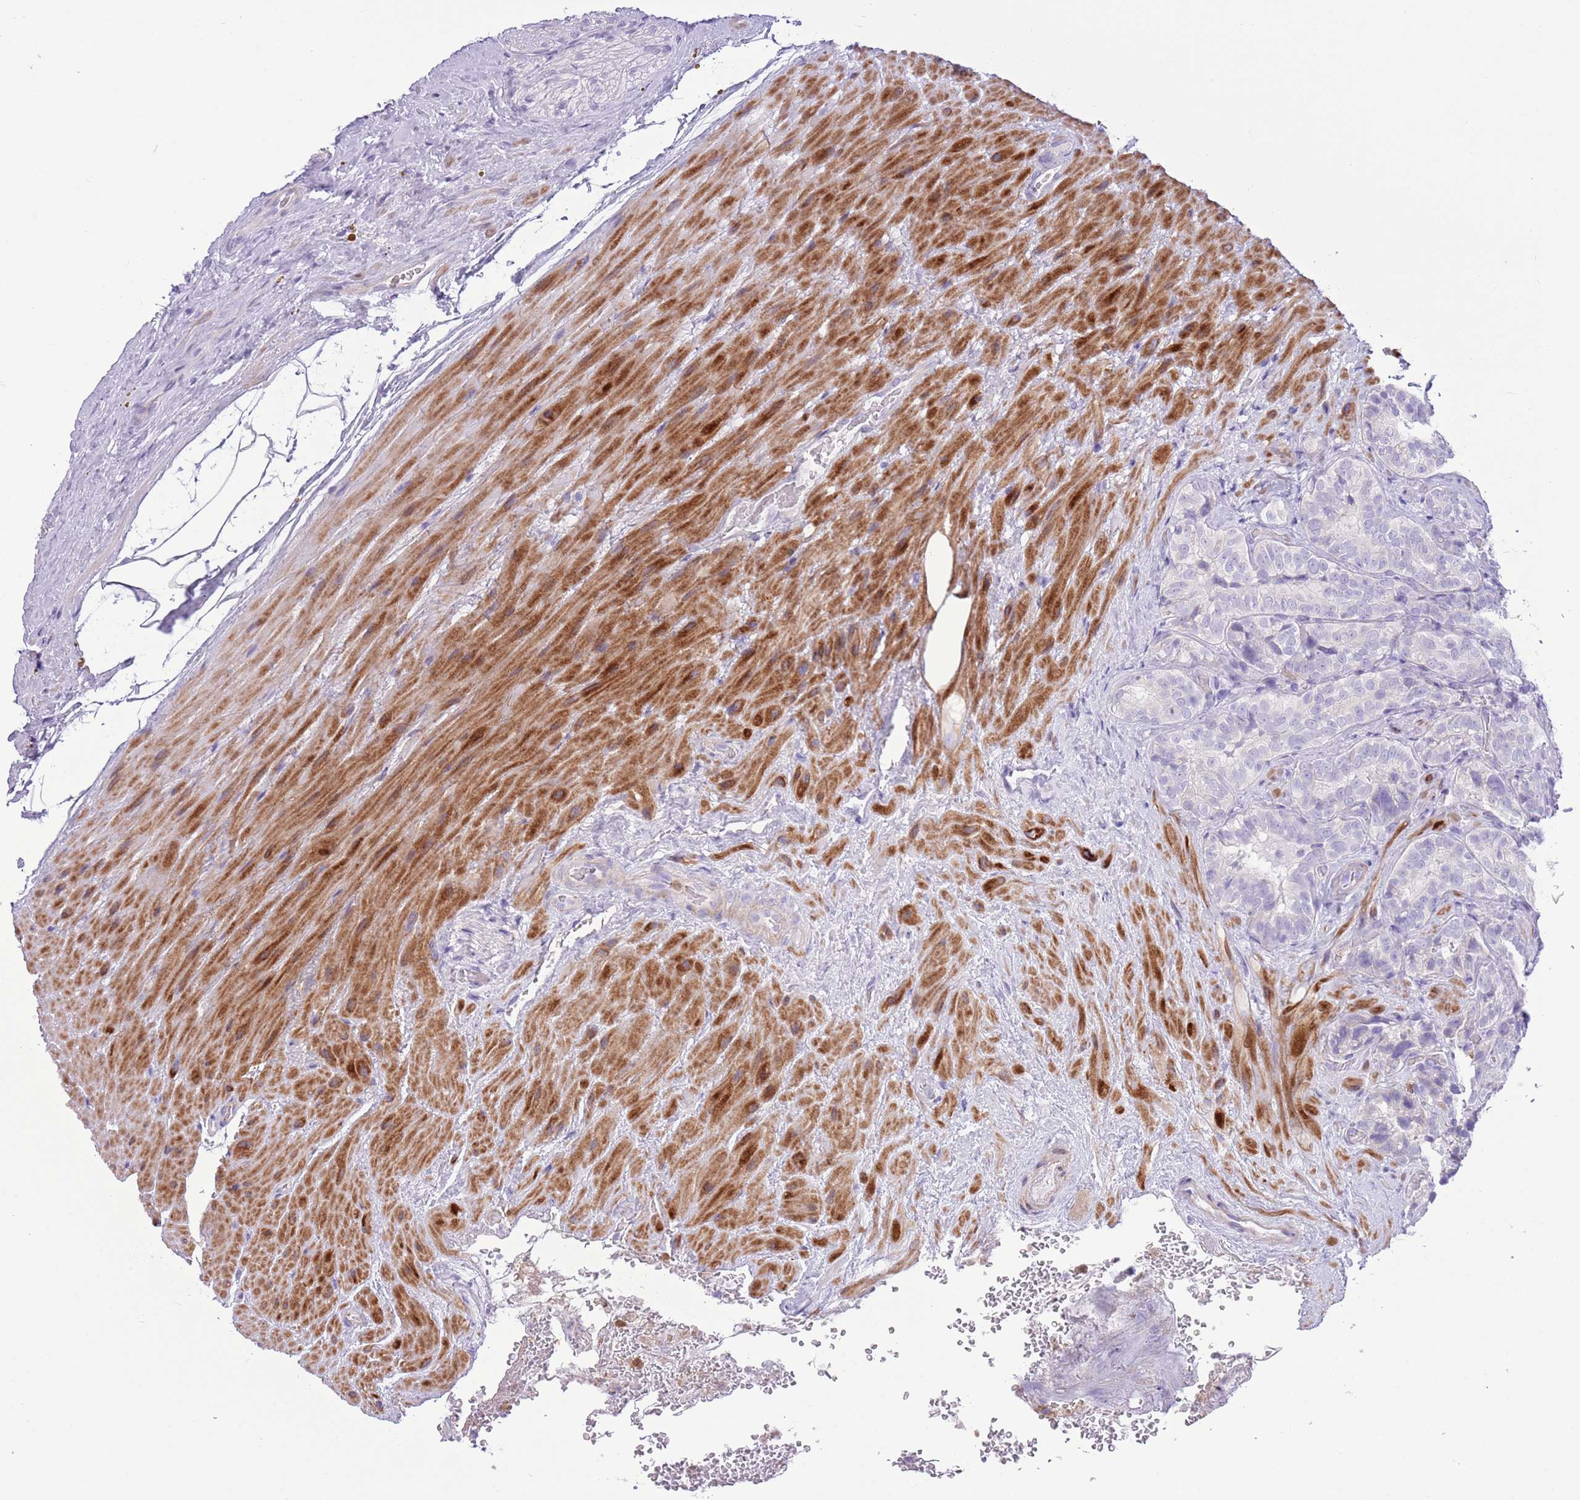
{"staining": {"intensity": "negative", "quantity": "none", "location": "none"}, "tissue": "seminal vesicle", "cell_type": "Glandular cells", "image_type": "normal", "snomed": [{"axis": "morphology", "description": "Normal tissue, NOS"}, {"axis": "topography", "description": "Seminal veicle"}, {"axis": "topography", "description": "Peripheral nerve tissue"}], "caption": "Protein analysis of unremarkable seminal vesicle demonstrates no significant staining in glandular cells.", "gene": "OR6M1", "patient": {"sex": "male", "age": 67}}